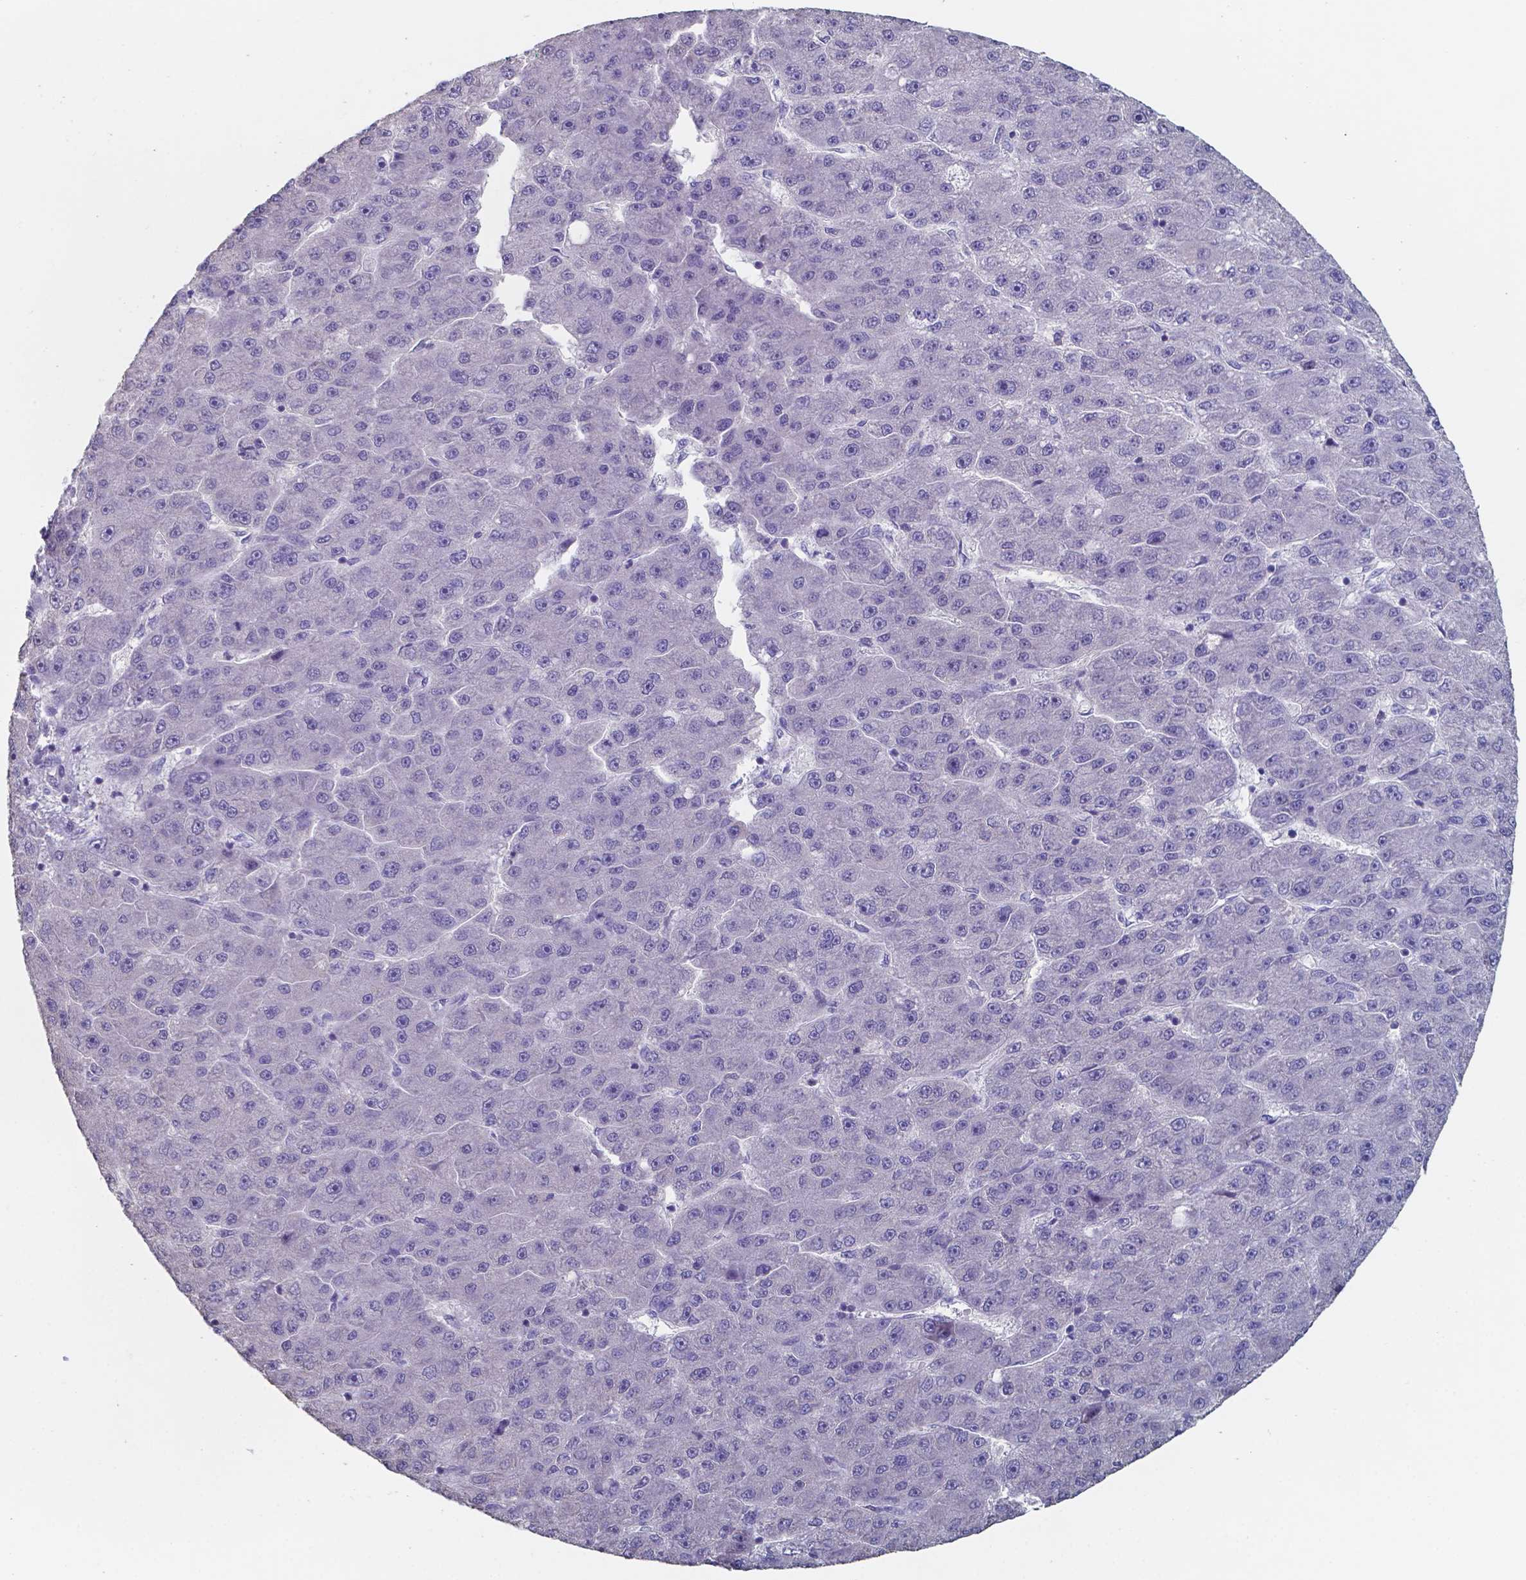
{"staining": {"intensity": "negative", "quantity": "none", "location": "none"}, "tissue": "liver cancer", "cell_type": "Tumor cells", "image_type": "cancer", "snomed": [{"axis": "morphology", "description": "Carcinoma, Hepatocellular, NOS"}, {"axis": "topography", "description": "Liver"}], "caption": "Human liver cancer (hepatocellular carcinoma) stained for a protein using immunohistochemistry (IHC) displays no expression in tumor cells.", "gene": "FOXJ1", "patient": {"sex": "male", "age": 67}}